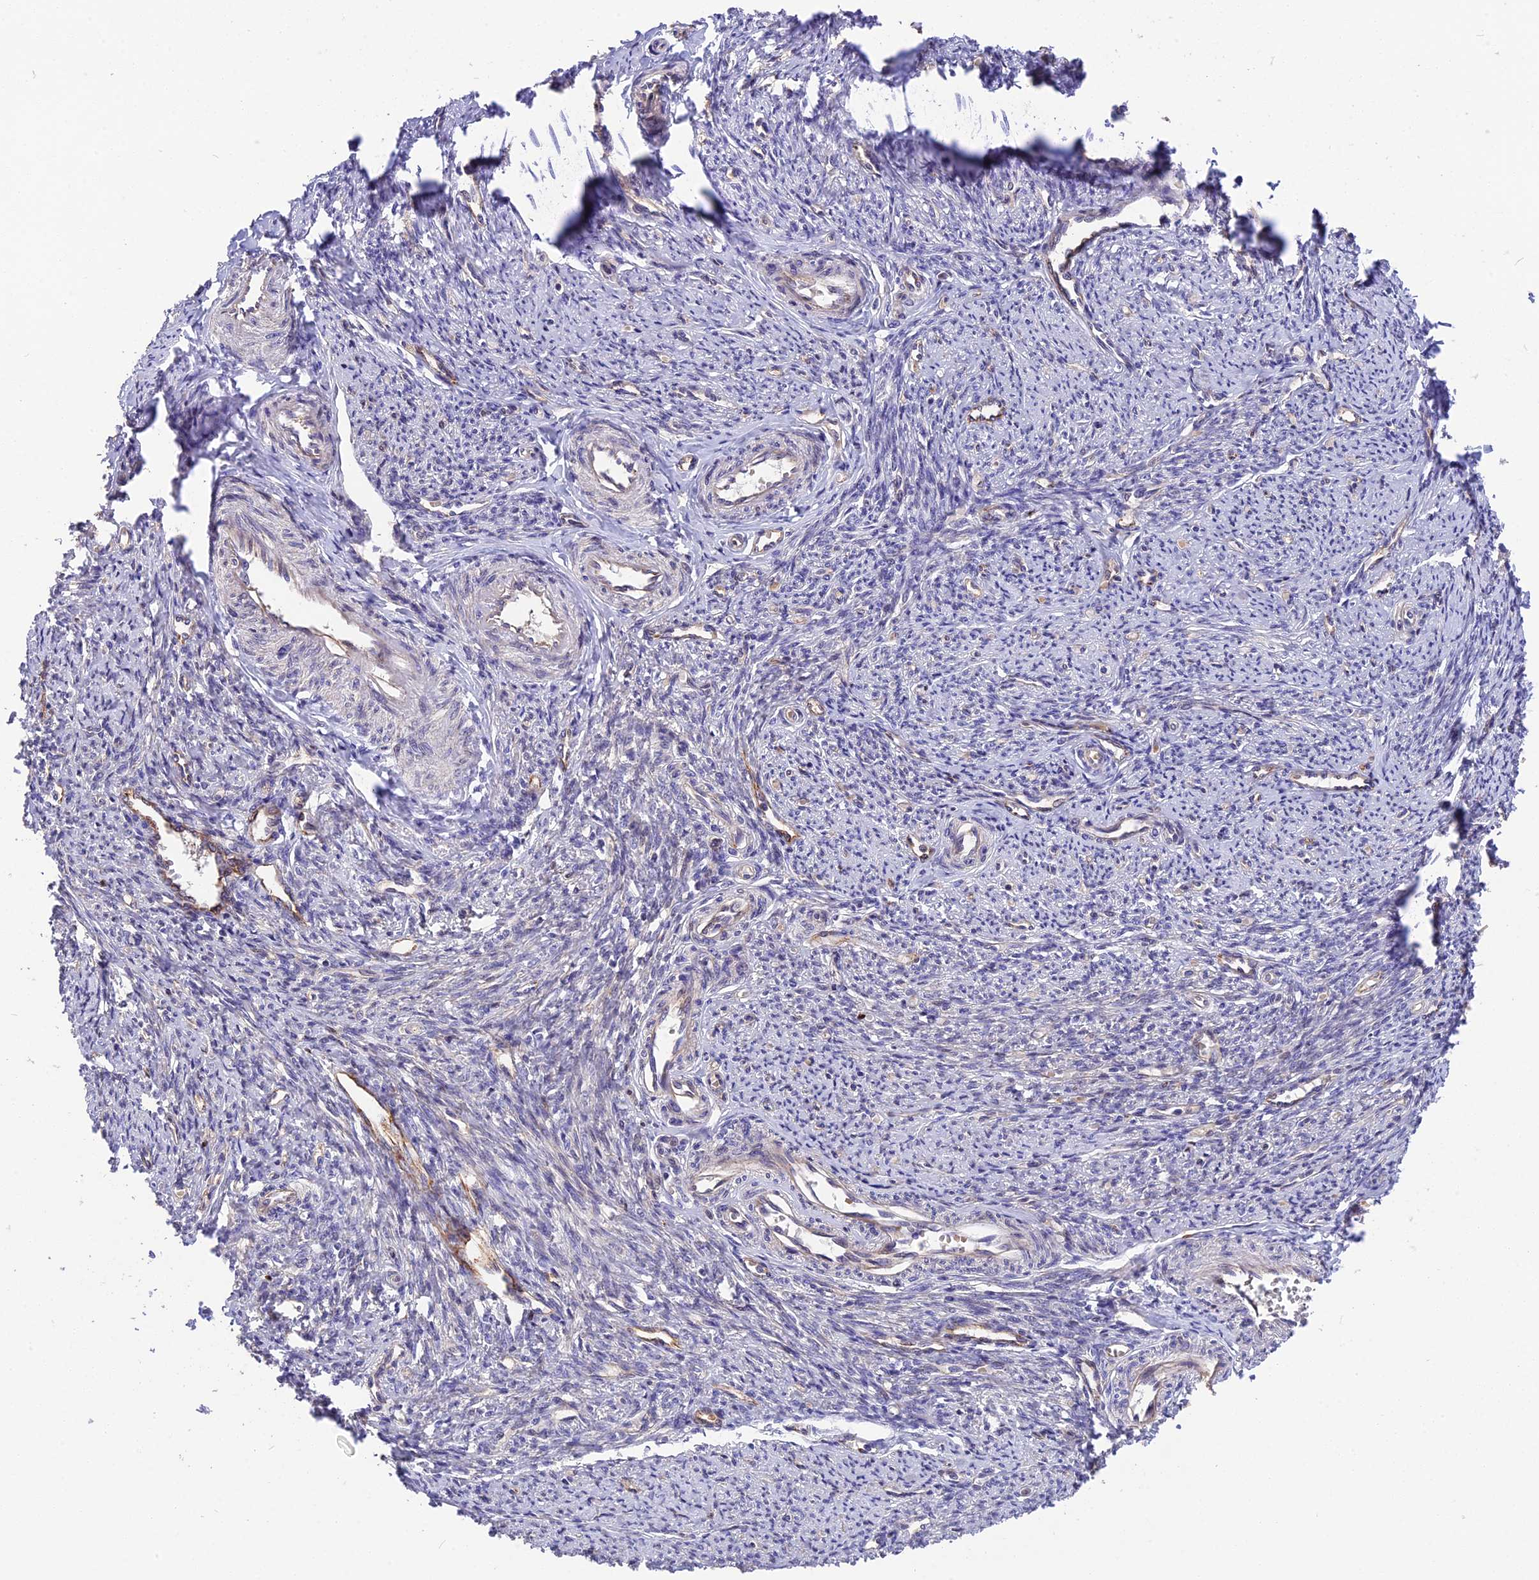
{"staining": {"intensity": "weak", "quantity": "25%-75%", "location": "cytoplasmic/membranous"}, "tissue": "smooth muscle", "cell_type": "Smooth muscle cells", "image_type": "normal", "snomed": [{"axis": "morphology", "description": "Normal tissue, NOS"}, {"axis": "topography", "description": "Smooth muscle"}, {"axis": "topography", "description": "Uterus"}], "caption": "Immunohistochemical staining of unremarkable smooth muscle demonstrates weak cytoplasmic/membranous protein staining in approximately 25%-75% of smooth muscle cells.", "gene": "MFSD2A", "patient": {"sex": "female", "age": 59}}